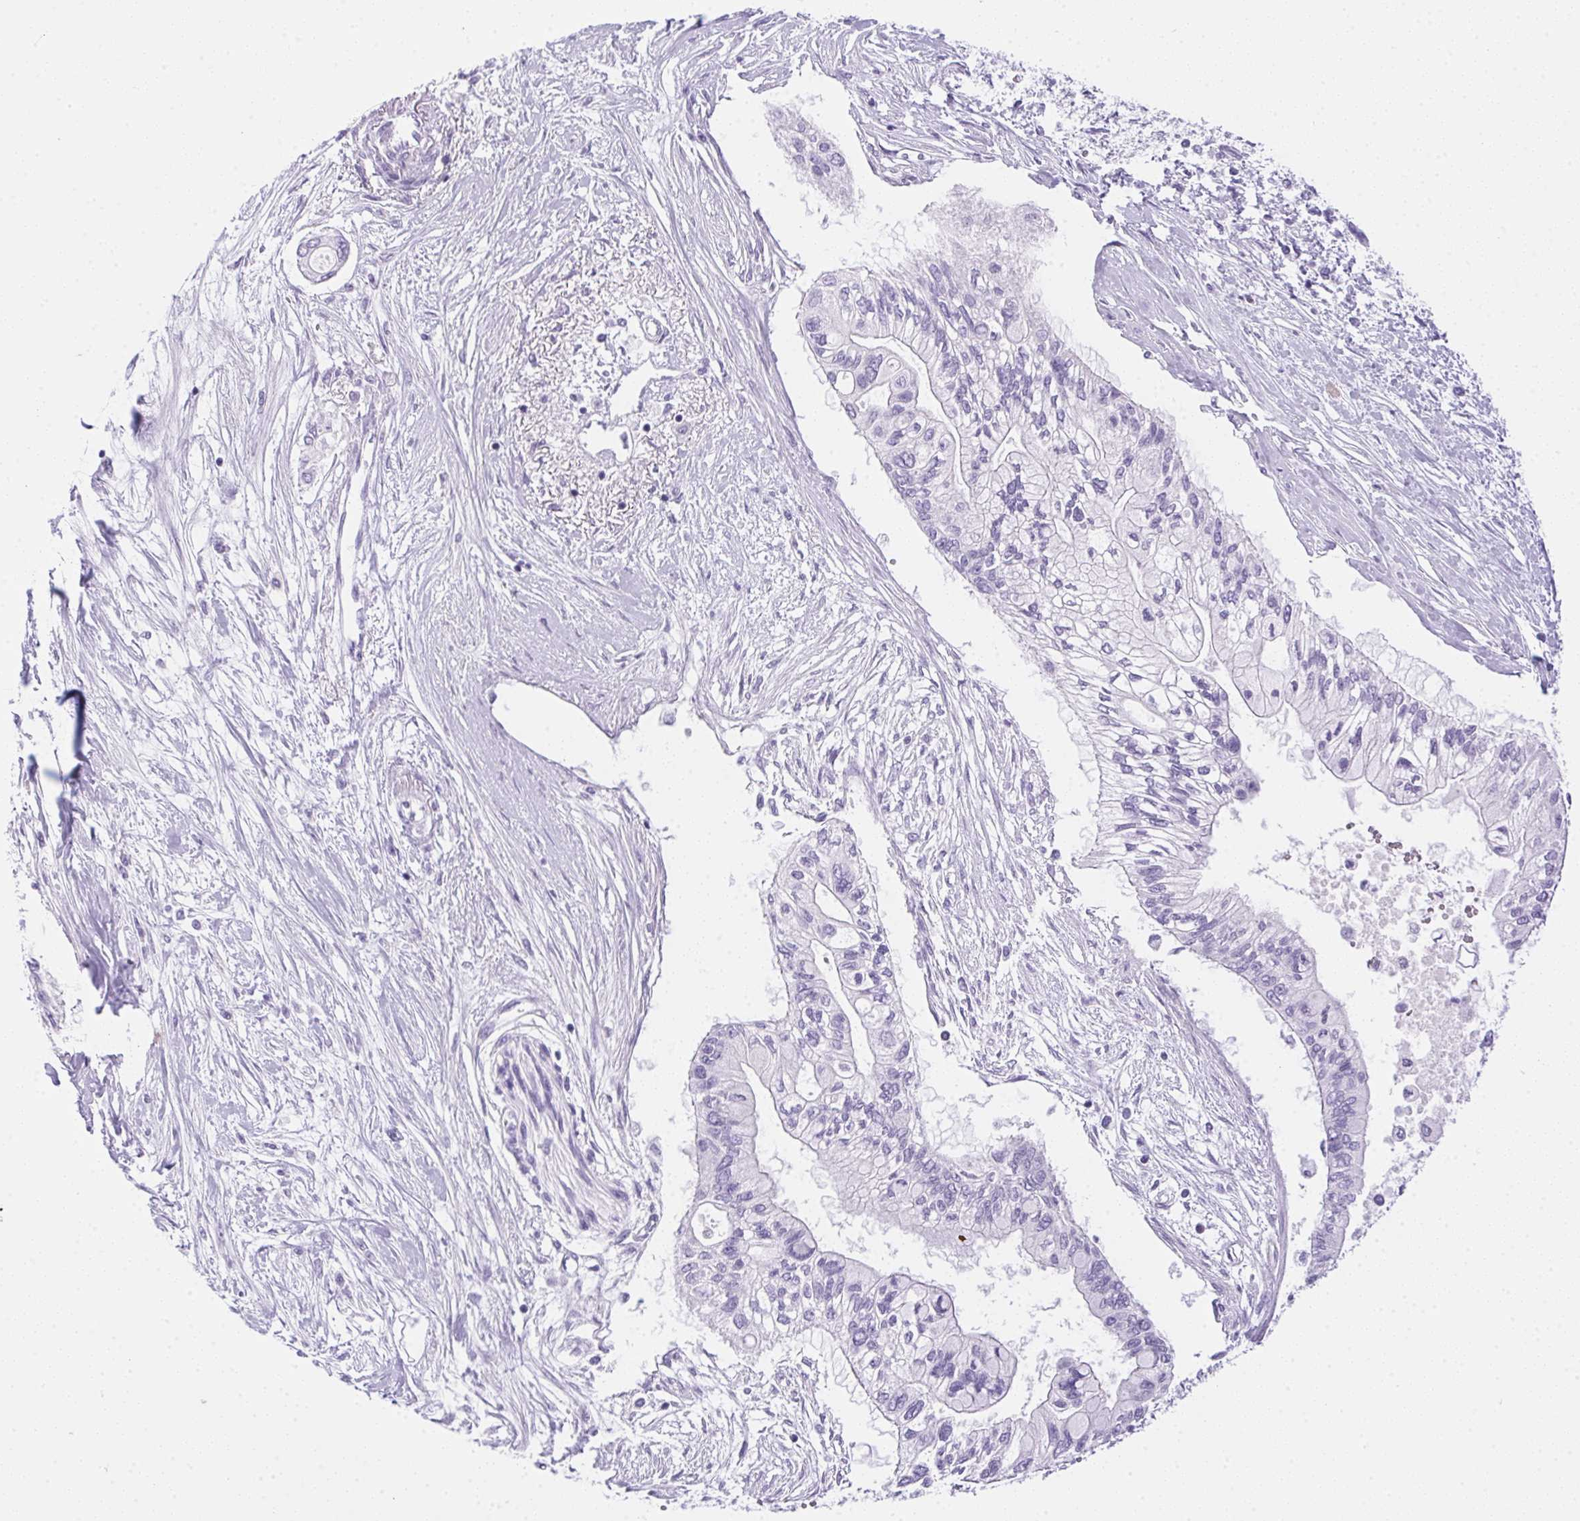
{"staining": {"intensity": "negative", "quantity": "none", "location": "none"}, "tissue": "pancreatic cancer", "cell_type": "Tumor cells", "image_type": "cancer", "snomed": [{"axis": "morphology", "description": "Adenocarcinoma, NOS"}, {"axis": "topography", "description": "Pancreas"}], "caption": "Immunohistochemistry photomicrograph of neoplastic tissue: human pancreatic adenocarcinoma stained with DAB reveals no significant protein positivity in tumor cells.", "gene": "SPACA5B", "patient": {"sex": "female", "age": 77}}